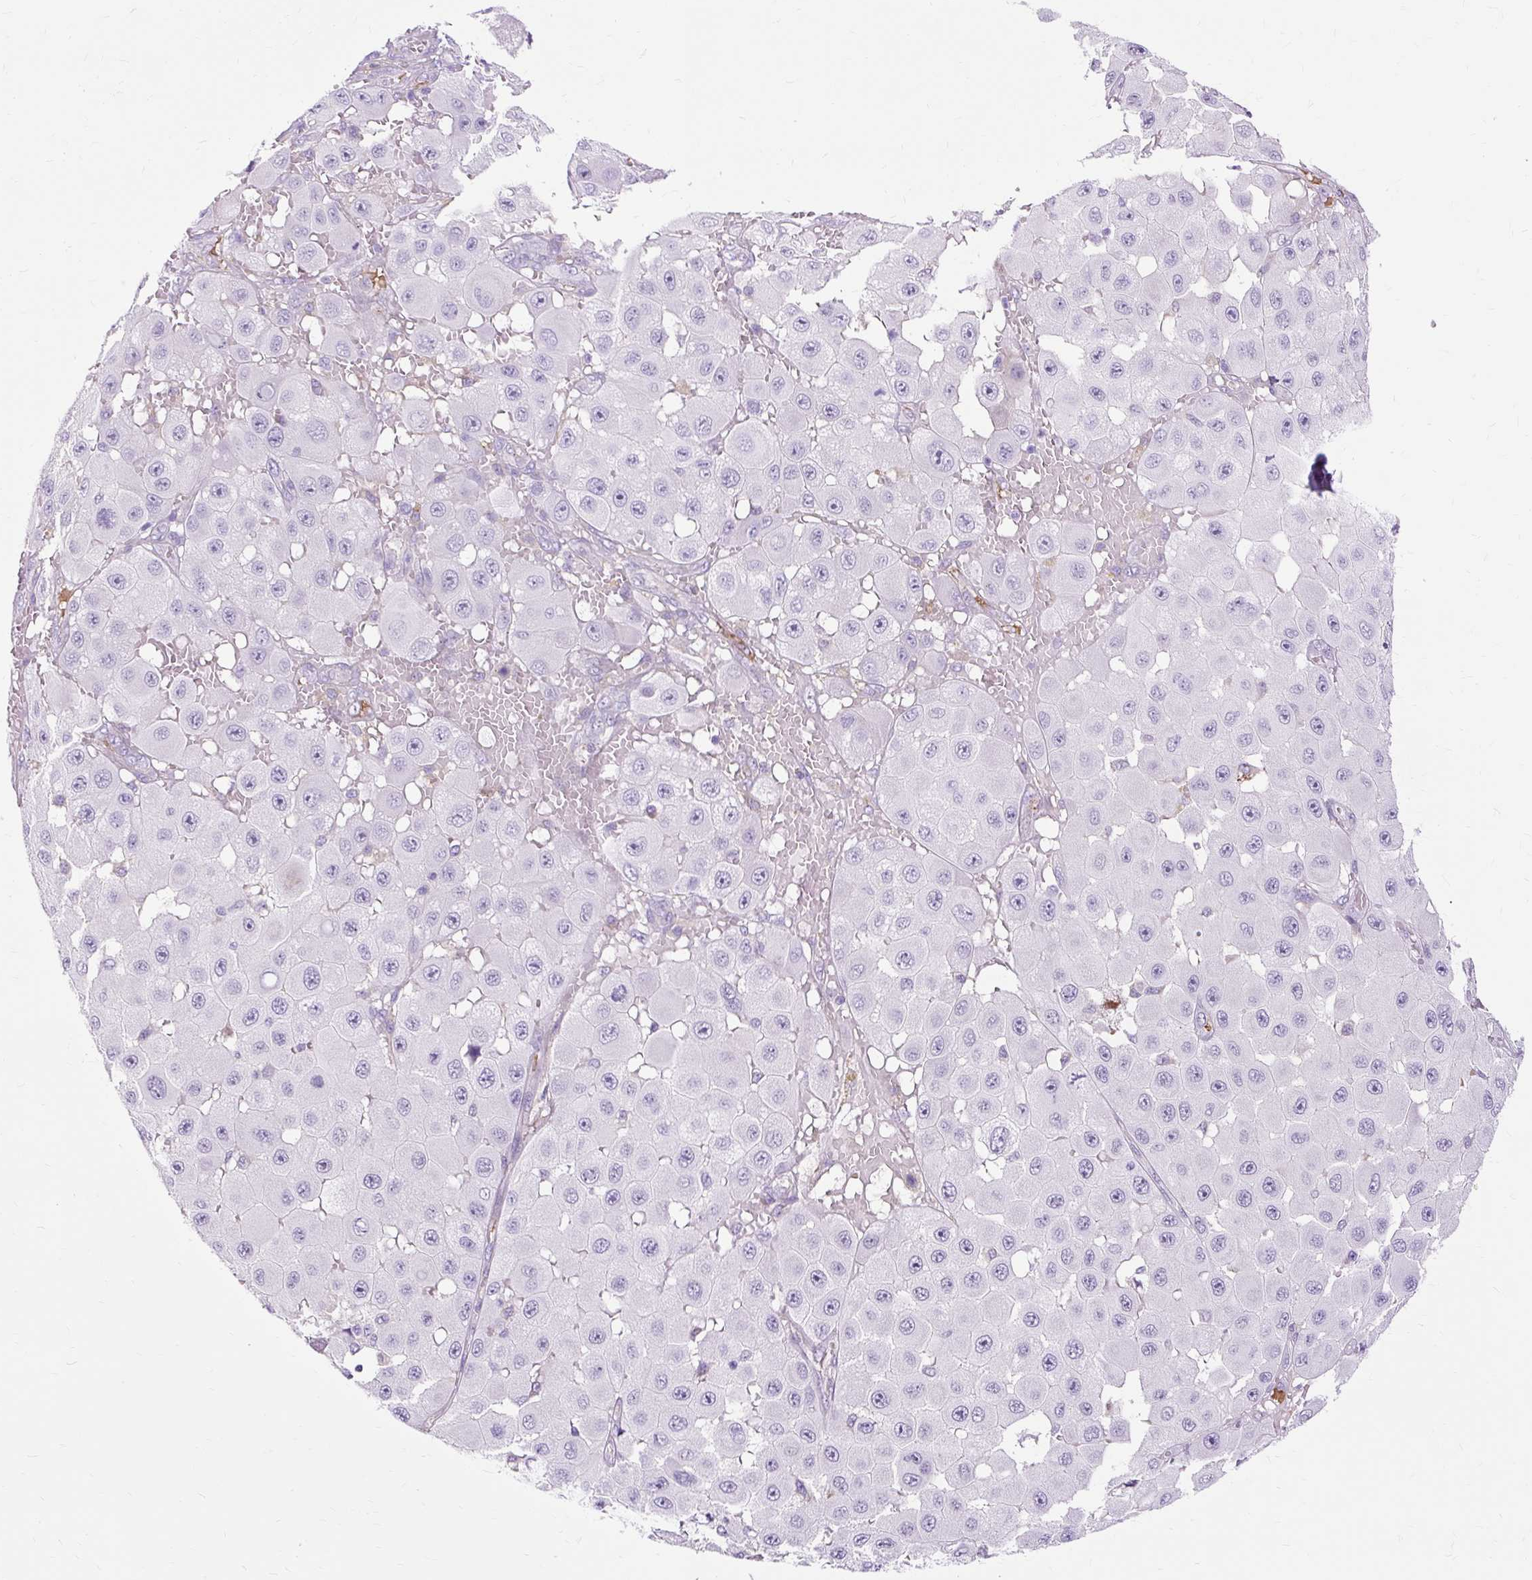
{"staining": {"intensity": "negative", "quantity": "none", "location": "none"}, "tissue": "melanoma", "cell_type": "Tumor cells", "image_type": "cancer", "snomed": [{"axis": "morphology", "description": "Malignant melanoma, NOS"}, {"axis": "topography", "description": "Skin"}], "caption": "This histopathology image is of melanoma stained with immunohistochemistry (IHC) to label a protein in brown with the nuclei are counter-stained blue. There is no positivity in tumor cells. (Stains: DAB immunohistochemistry (IHC) with hematoxylin counter stain, Microscopy: brightfield microscopy at high magnification).", "gene": "DCTN4", "patient": {"sex": "female", "age": 81}}